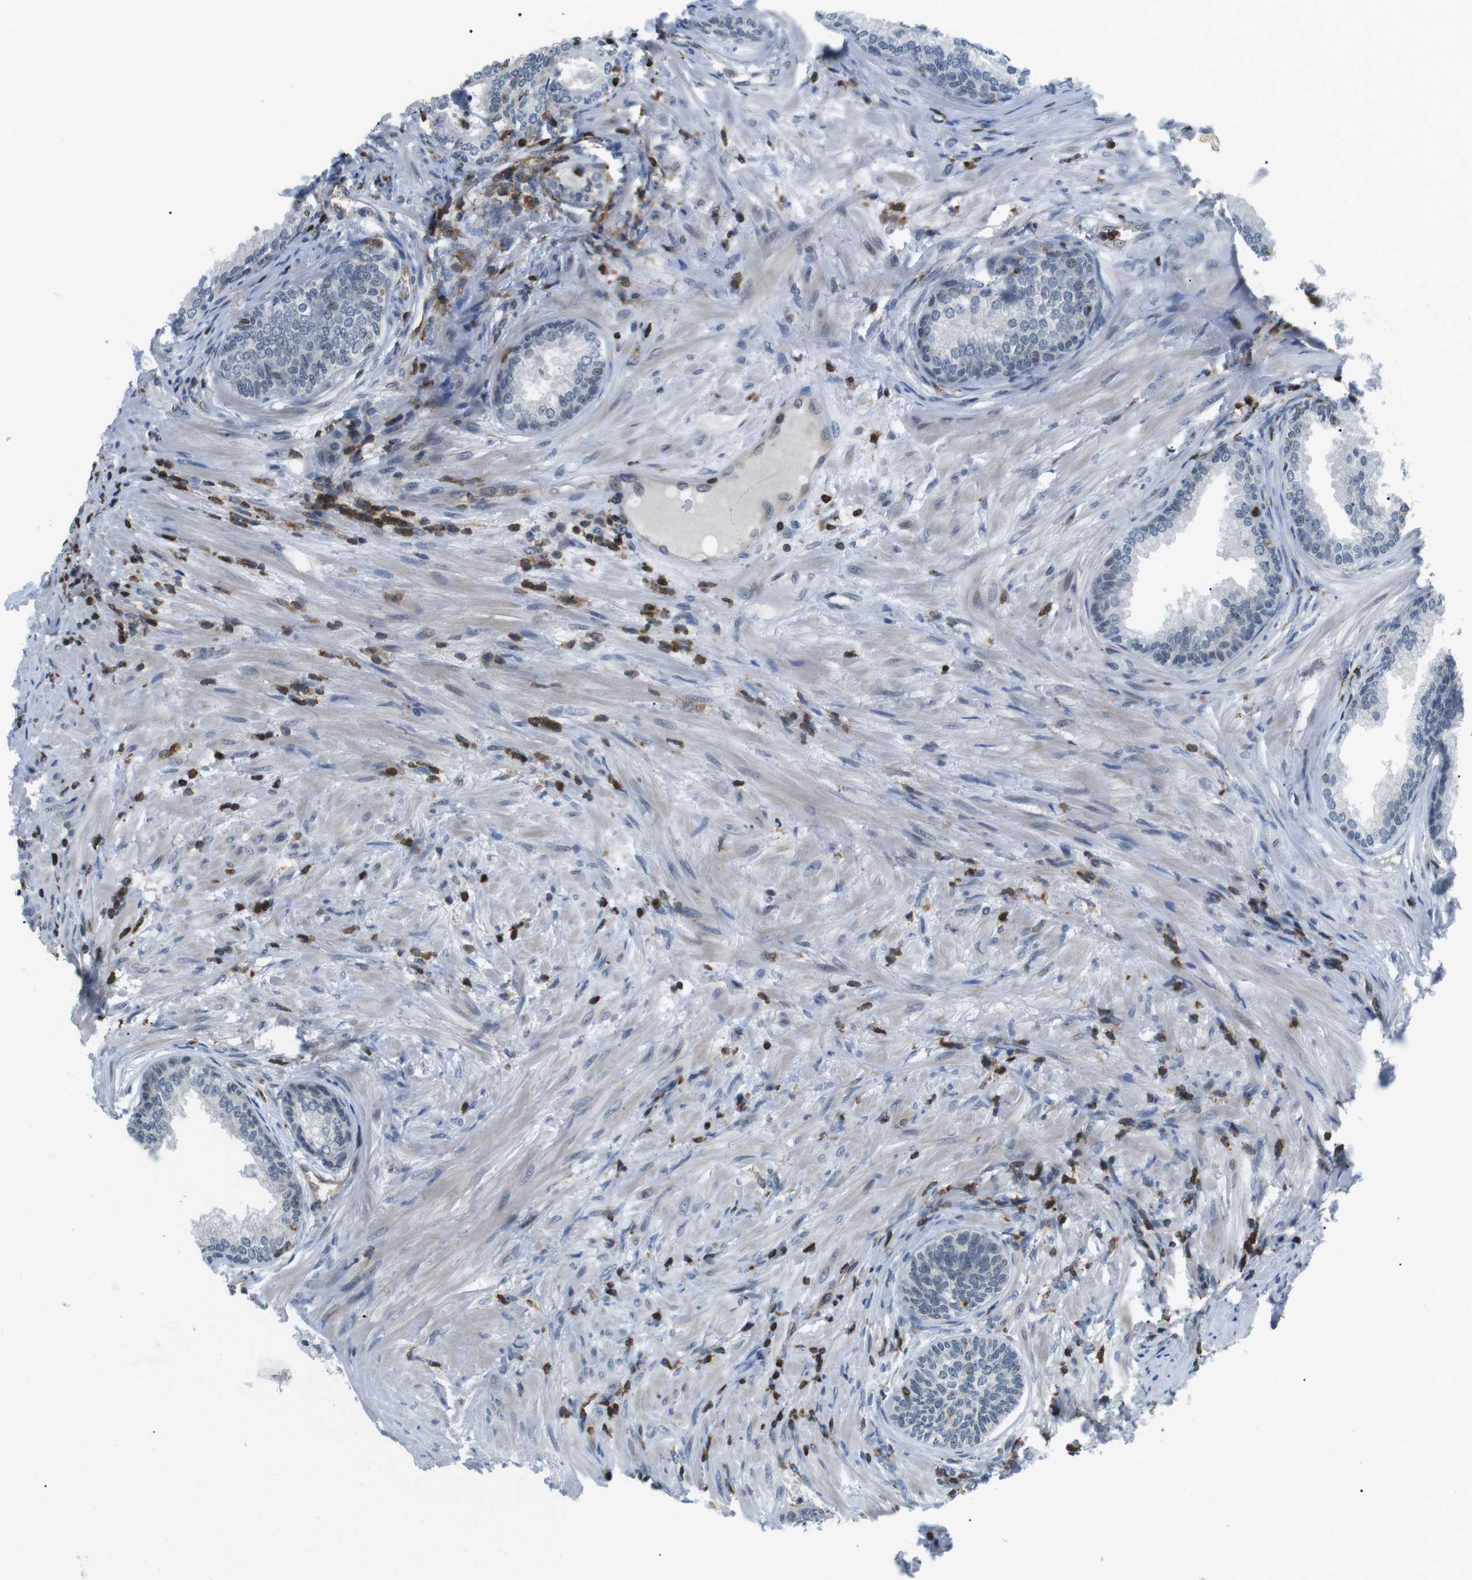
{"staining": {"intensity": "negative", "quantity": "none", "location": "none"}, "tissue": "prostate", "cell_type": "Glandular cells", "image_type": "normal", "snomed": [{"axis": "morphology", "description": "Normal tissue, NOS"}, {"axis": "topography", "description": "Prostate"}], "caption": "A micrograph of prostate stained for a protein demonstrates no brown staining in glandular cells. The staining was performed using DAB (3,3'-diaminobenzidine) to visualize the protein expression in brown, while the nuclei were stained in blue with hematoxylin (Magnification: 20x).", "gene": "STK10", "patient": {"sex": "male", "age": 76}}